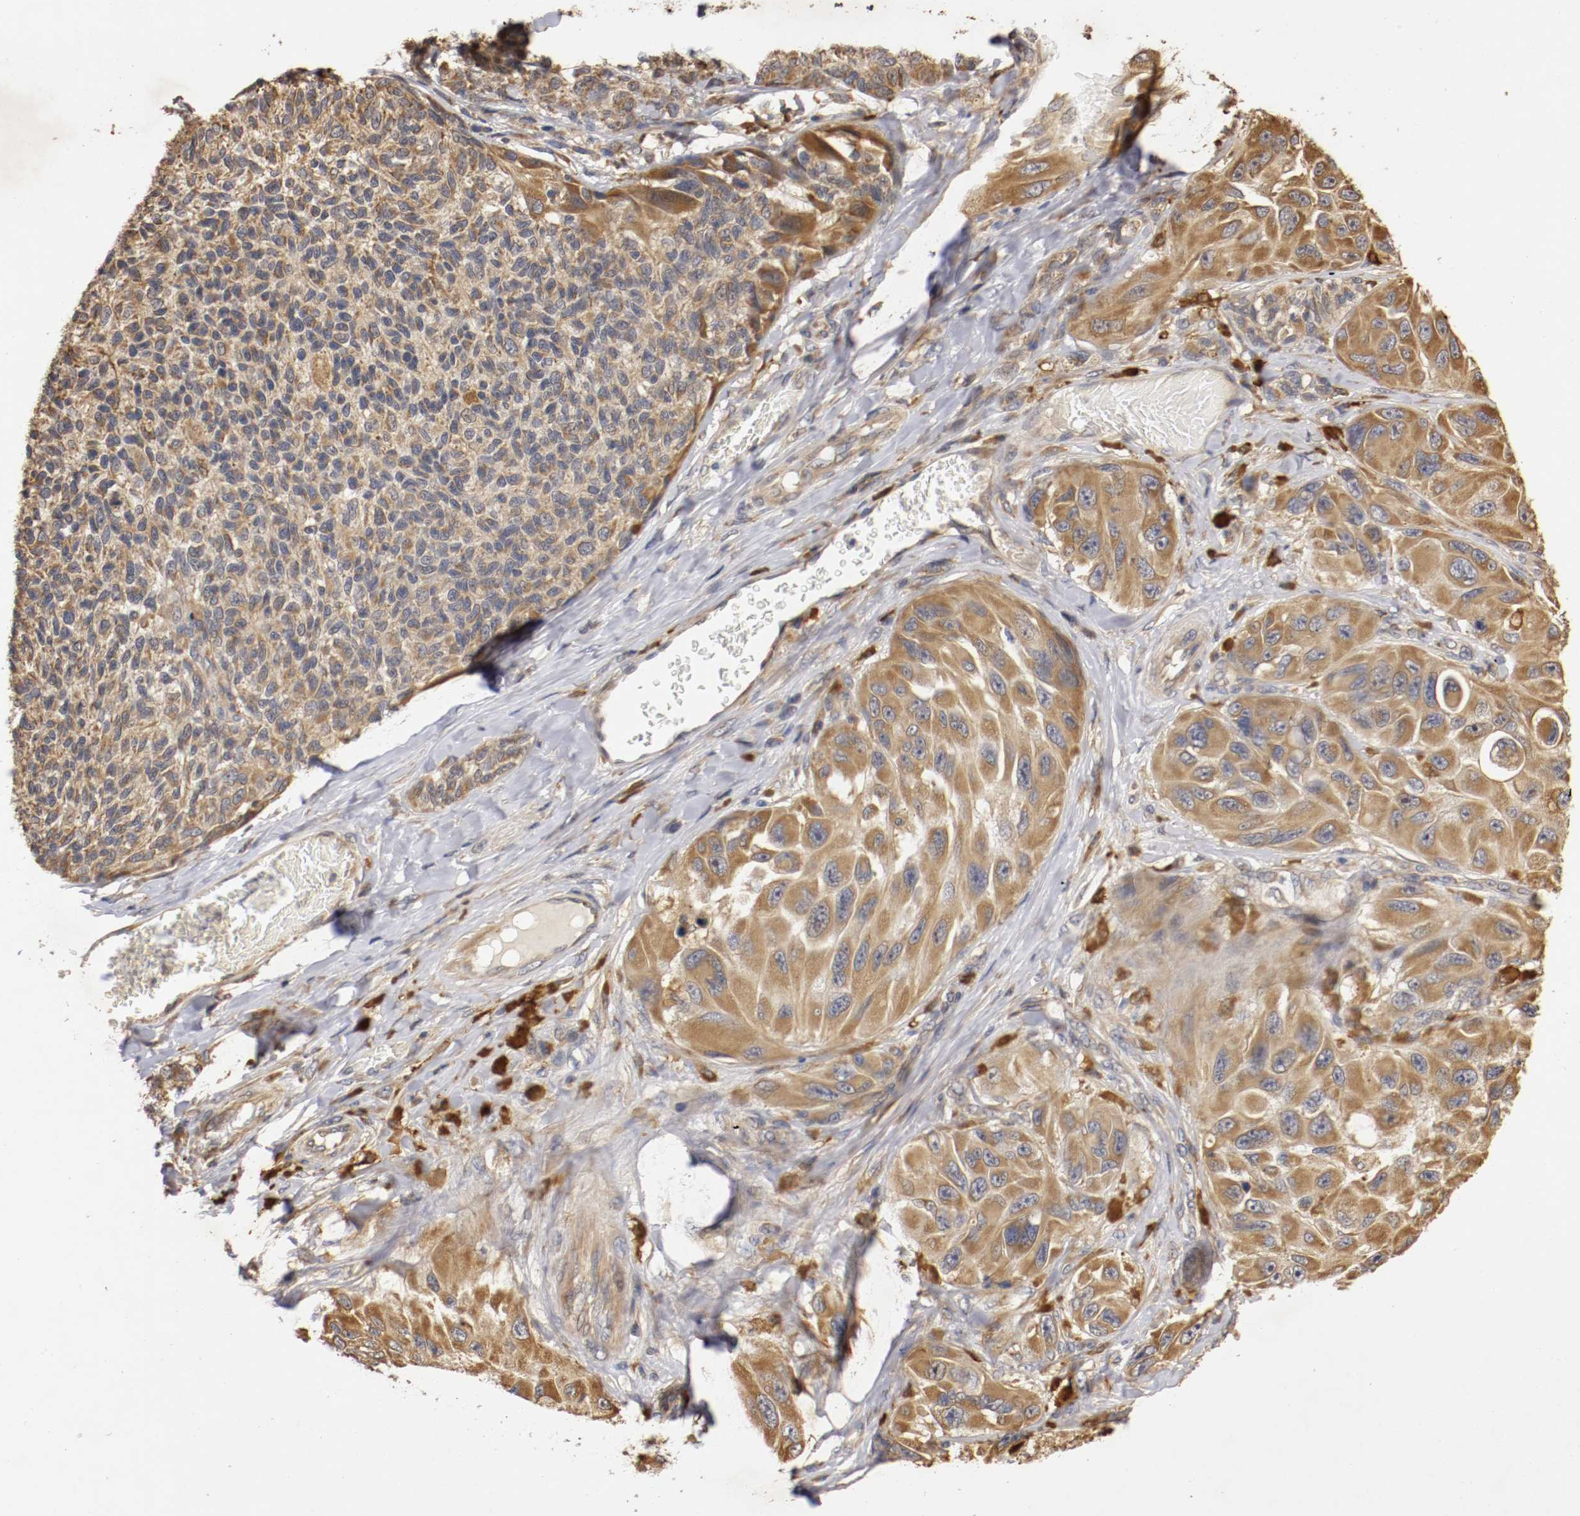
{"staining": {"intensity": "strong", "quantity": ">75%", "location": "cytoplasmic/membranous"}, "tissue": "melanoma", "cell_type": "Tumor cells", "image_type": "cancer", "snomed": [{"axis": "morphology", "description": "Malignant melanoma, NOS"}, {"axis": "topography", "description": "Skin"}], "caption": "Strong cytoplasmic/membranous protein staining is identified in about >75% of tumor cells in melanoma. Using DAB (3,3'-diaminobenzidine) (brown) and hematoxylin (blue) stains, captured at high magnification using brightfield microscopy.", "gene": "VEZT", "patient": {"sex": "female", "age": 73}}